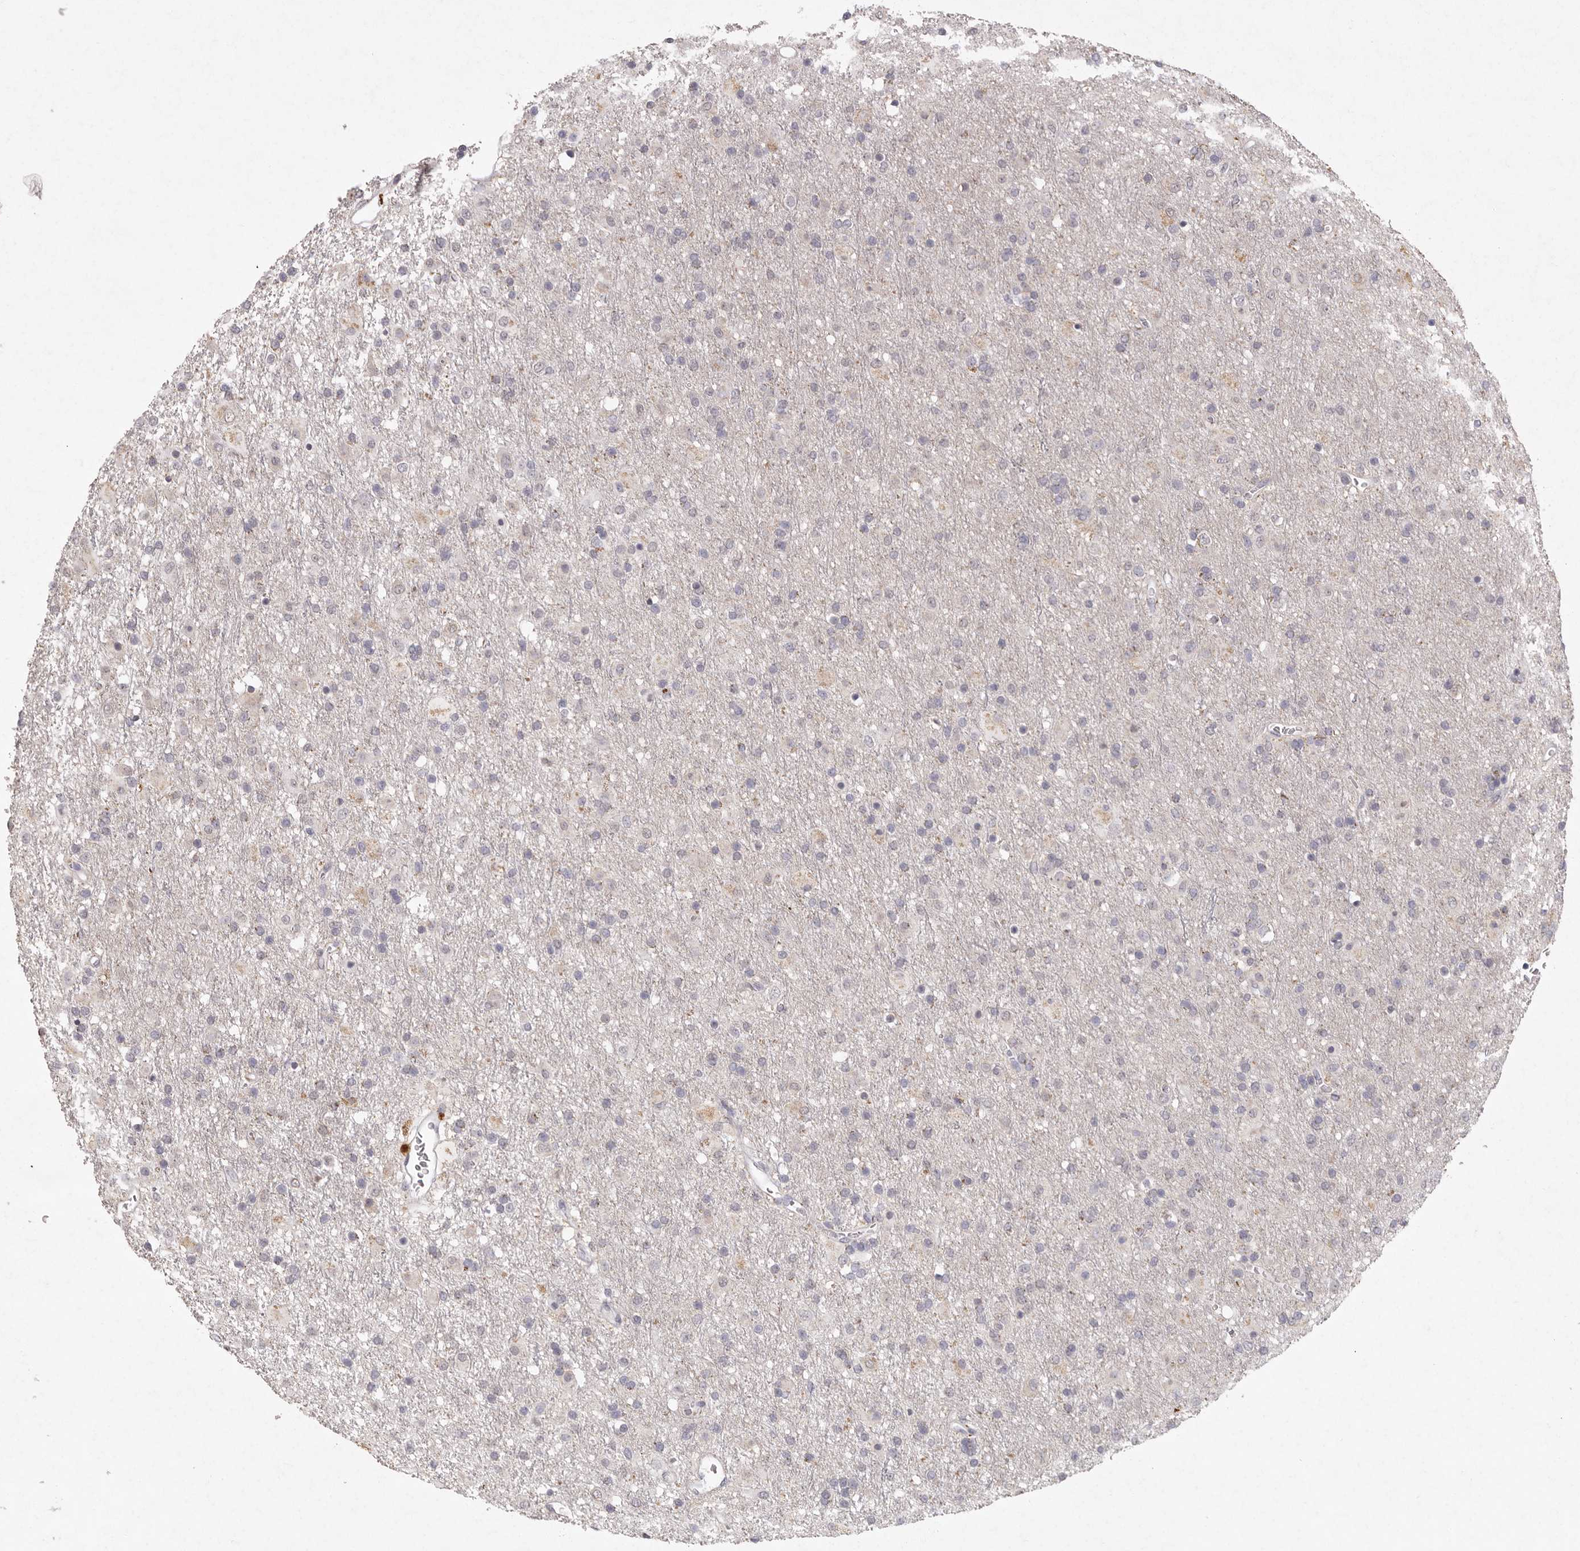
{"staining": {"intensity": "negative", "quantity": "none", "location": "none"}, "tissue": "glioma", "cell_type": "Tumor cells", "image_type": "cancer", "snomed": [{"axis": "morphology", "description": "Glioma, malignant, Low grade"}, {"axis": "topography", "description": "Brain"}], "caption": "This photomicrograph is of malignant glioma (low-grade) stained with immunohistochemistry to label a protein in brown with the nuclei are counter-stained blue. There is no positivity in tumor cells.", "gene": "FAM185A", "patient": {"sex": "male", "age": 65}}